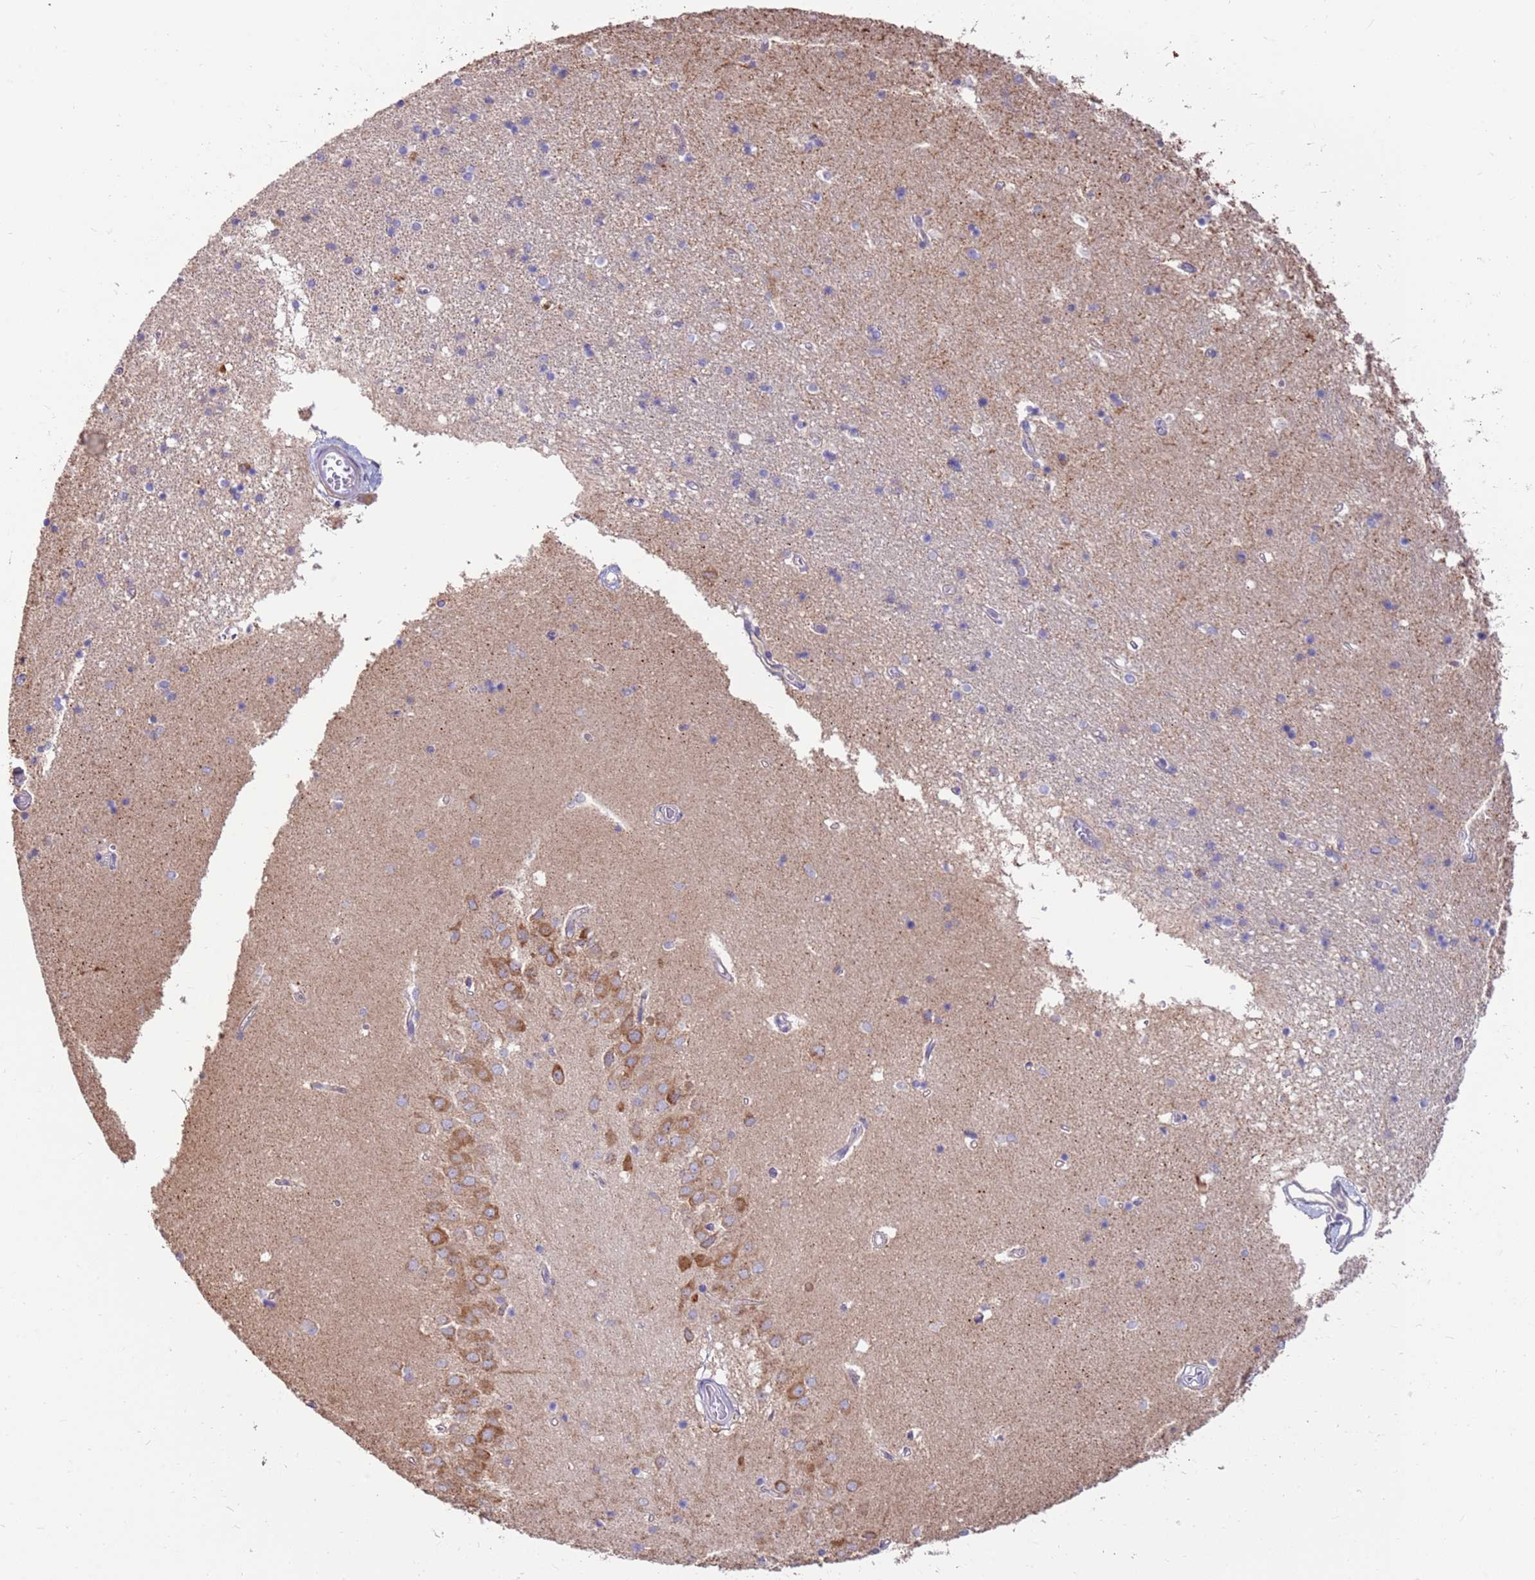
{"staining": {"intensity": "negative", "quantity": "none", "location": "none"}, "tissue": "hippocampus", "cell_type": "Glial cells", "image_type": "normal", "snomed": [{"axis": "morphology", "description": "Normal tissue, NOS"}, {"axis": "topography", "description": "Hippocampus"}], "caption": "Immunohistochemical staining of normal hippocampus demonstrates no significant expression in glial cells.", "gene": "SLC44A4", "patient": {"sex": "male", "age": 45}}